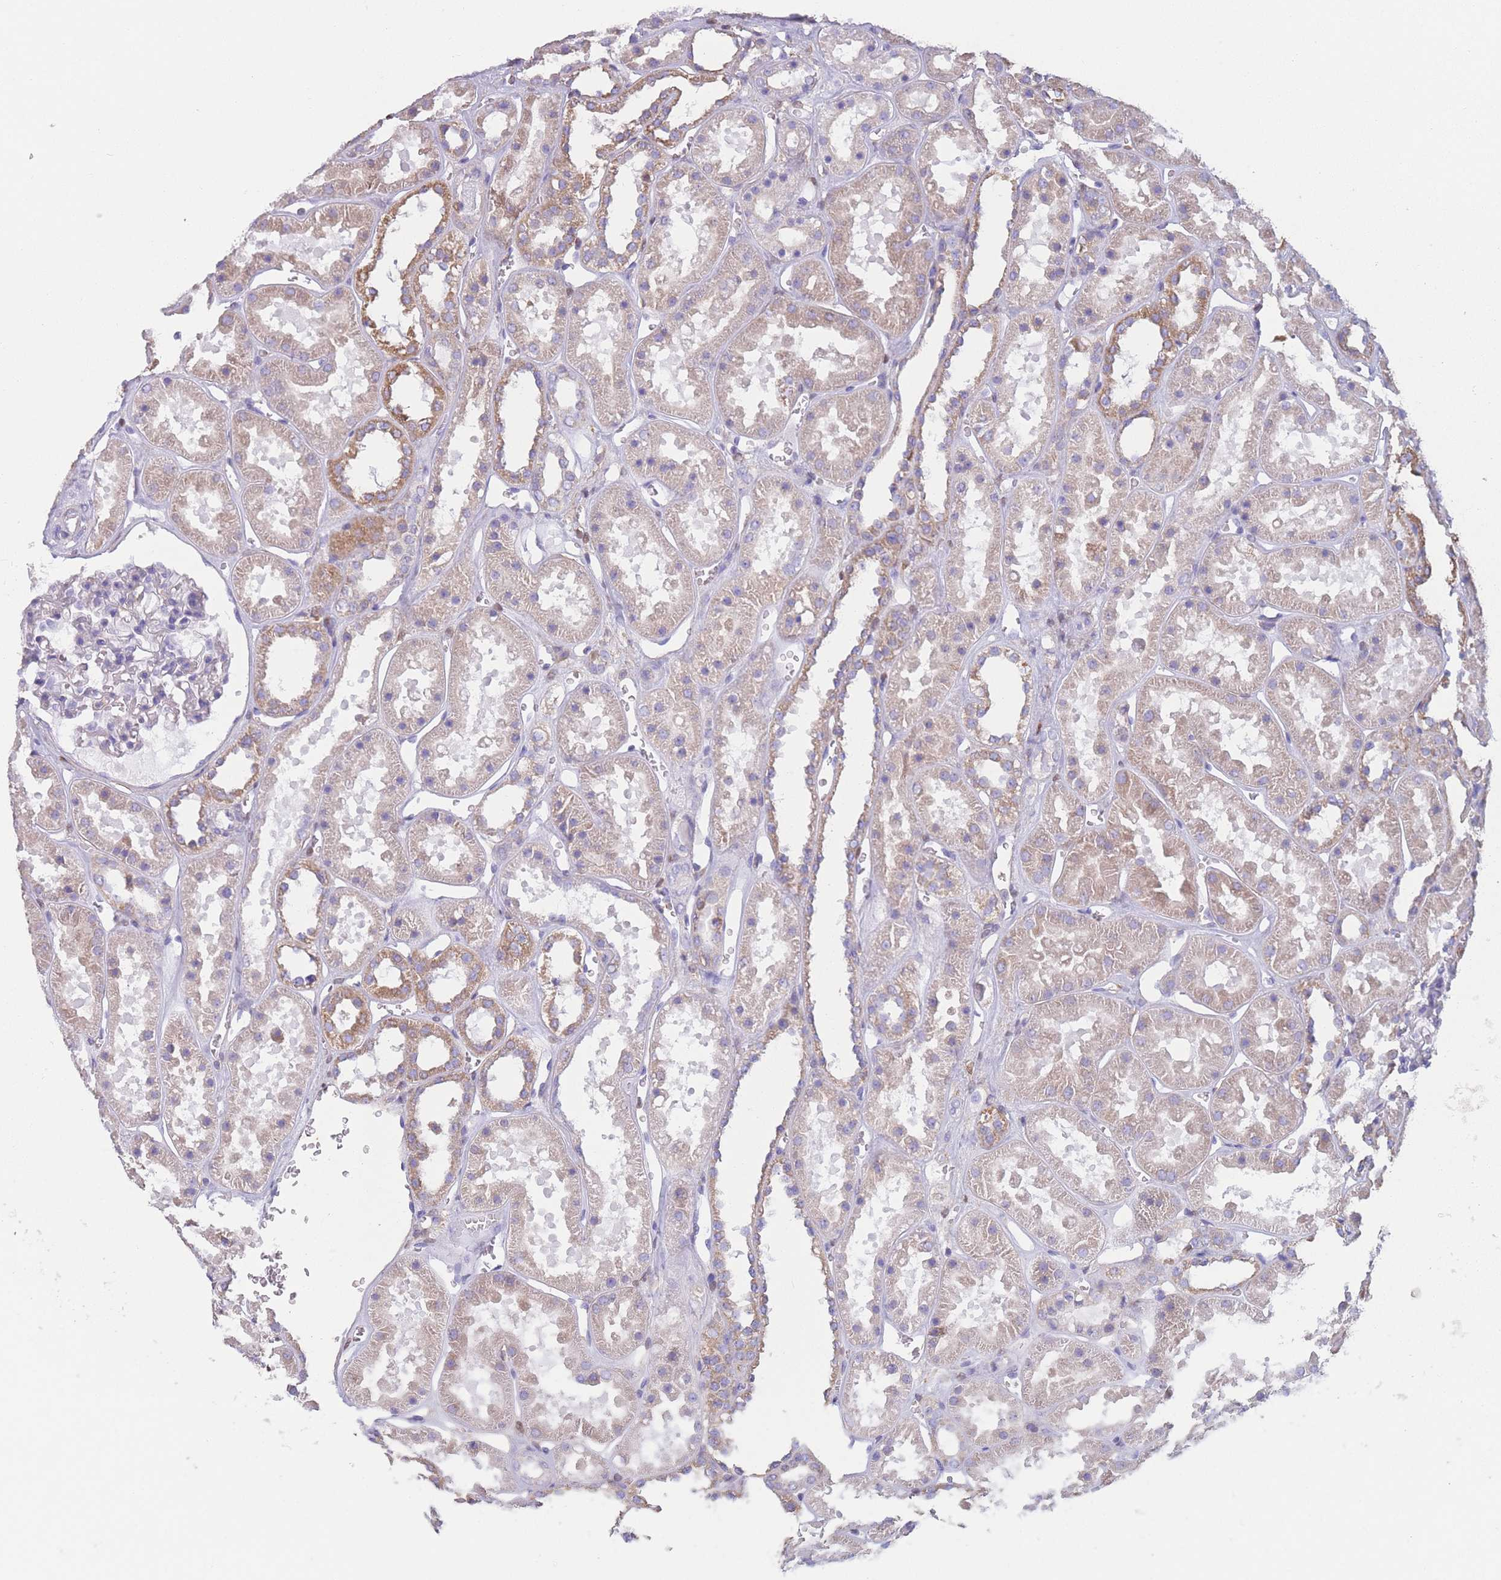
{"staining": {"intensity": "negative", "quantity": "none", "location": "none"}, "tissue": "kidney", "cell_type": "Cells in glomeruli", "image_type": "normal", "snomed": [{"axis": "morphology", "description": "Normal tissue, NOS"}, {"axis": "topography", "description": "Kidney"}], "caption": "An immunohistochemistry histopathology image of benign kidney is shown. There is no staining in cells in glomeruli of kidney.", "gene": "ADH1A", "patient": {"sex": "female", "age": 41}}